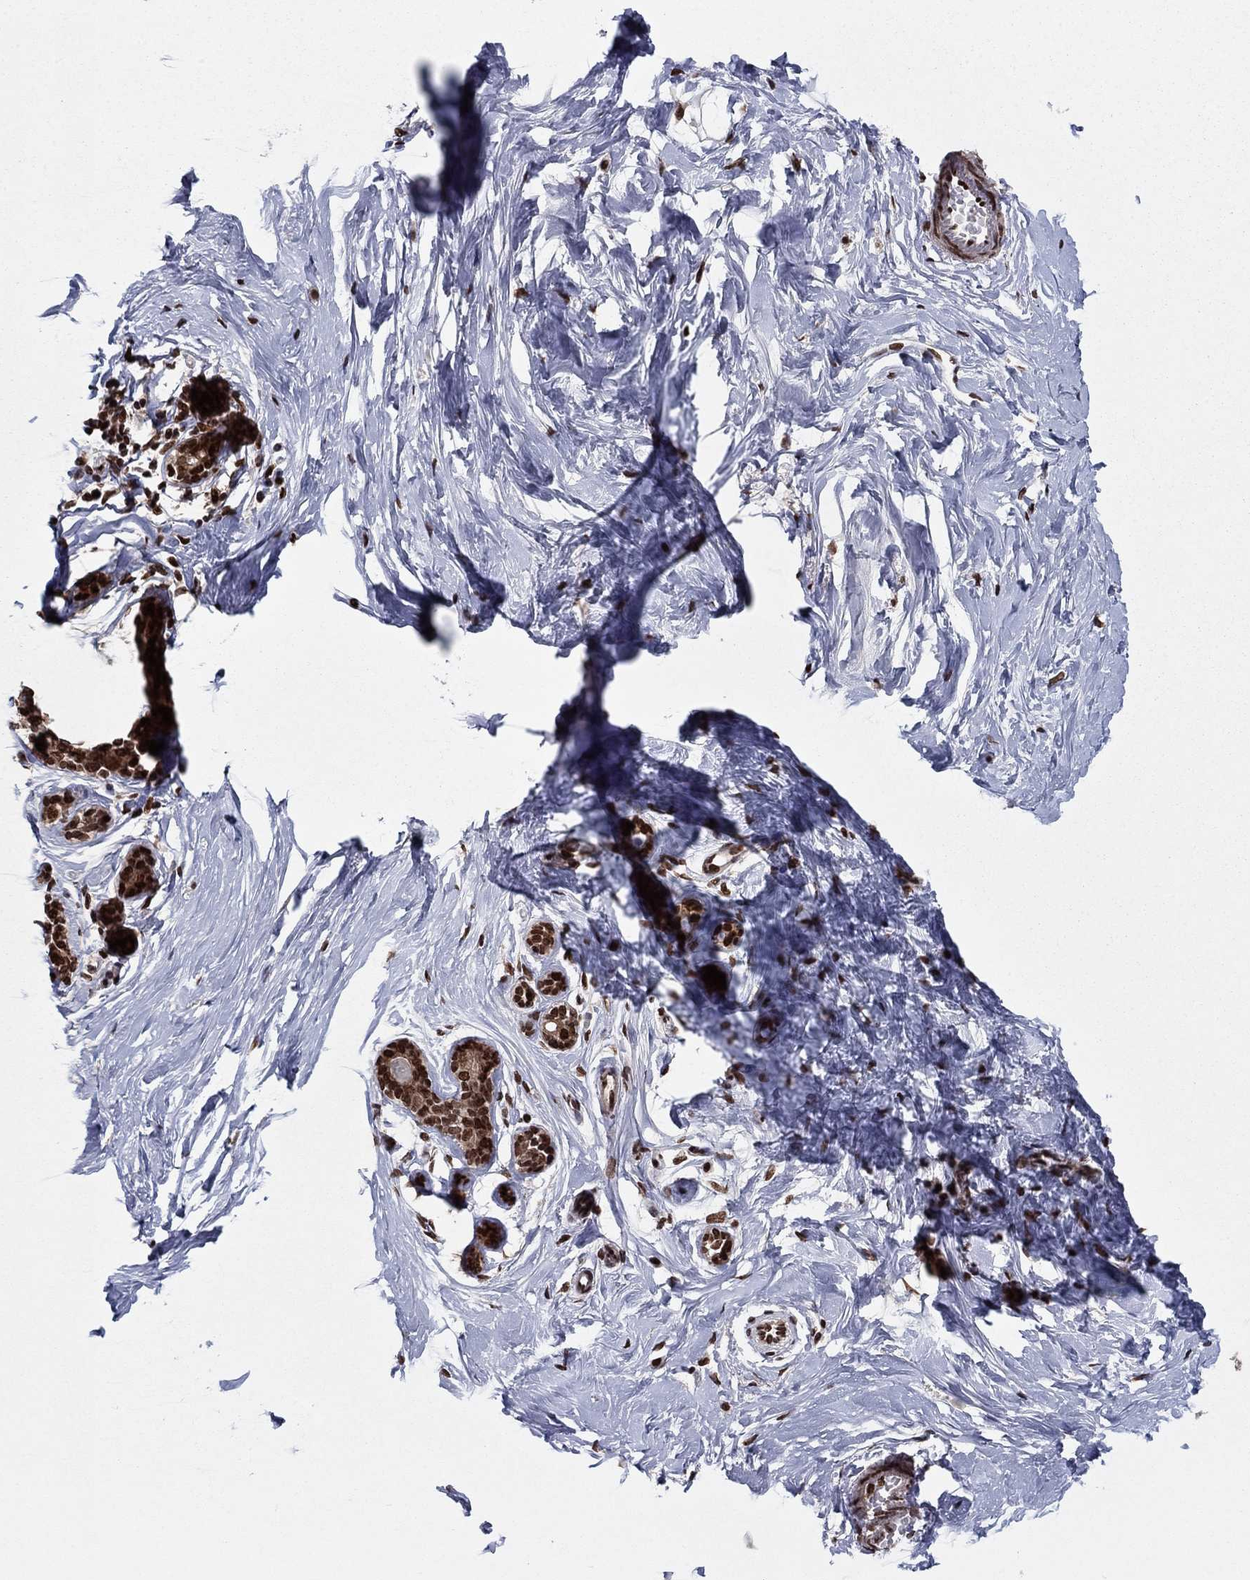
{"staining": {"intensity": "moderate", "quantity": ">75%", "location": "nuclear"}, "tissue": "breast", "cell_type": "Adipocytes", "image_type": "normal", "snomed": [{"axis": "morphology", "description": "Normal tissue, NOS"}, {"axis": "topography", "description": "Breast"}], "caption": "Approximately >75% of adipocytes in unremarkable breast show moderate nuclear protein positivity as visualized by brown immunohistochemical staining.", "gene": "USP54", "patient": {"sex": "female", "age": 37}}